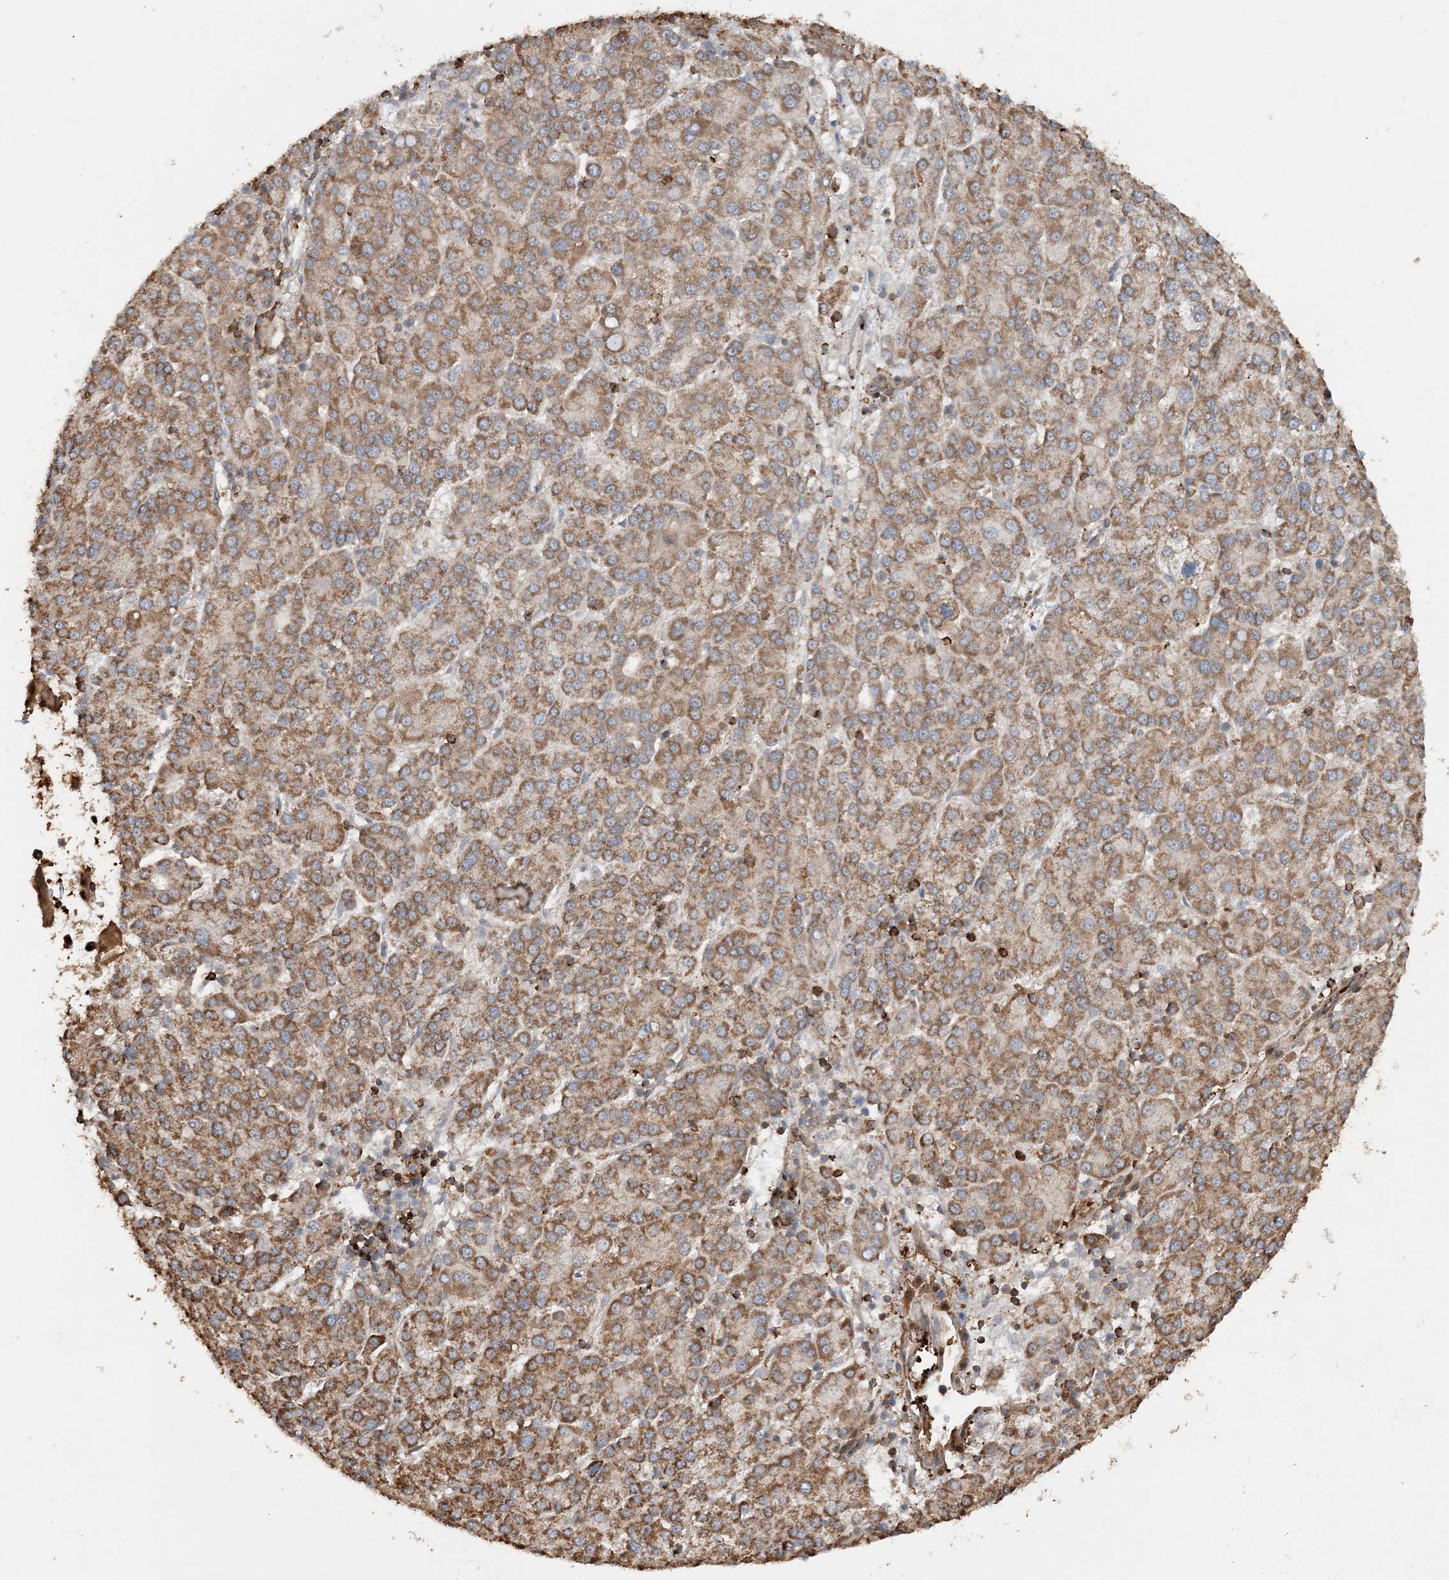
{"staining": {"intensity": "moderate", "quantity": ">75%", "location": "cytoplasmic/membranous"}, "tissue": "liver cancer", "cell_type": "Tumor cells", "image_type": "cancer", "snomed": [{"axis": "morphology", "description": "Carcinoma, Hepatocellular, NOS"}, {"axis": "topography", "description": "Liver"}], "caption": "Moderate cytoplasmic/membranous staining for a protein is present in approximately >75% of tumor cells of liver hepatocellular carcinoma using IHC.", "gene": "DSTN", "patient": {"sex": "female", "age": 58}}